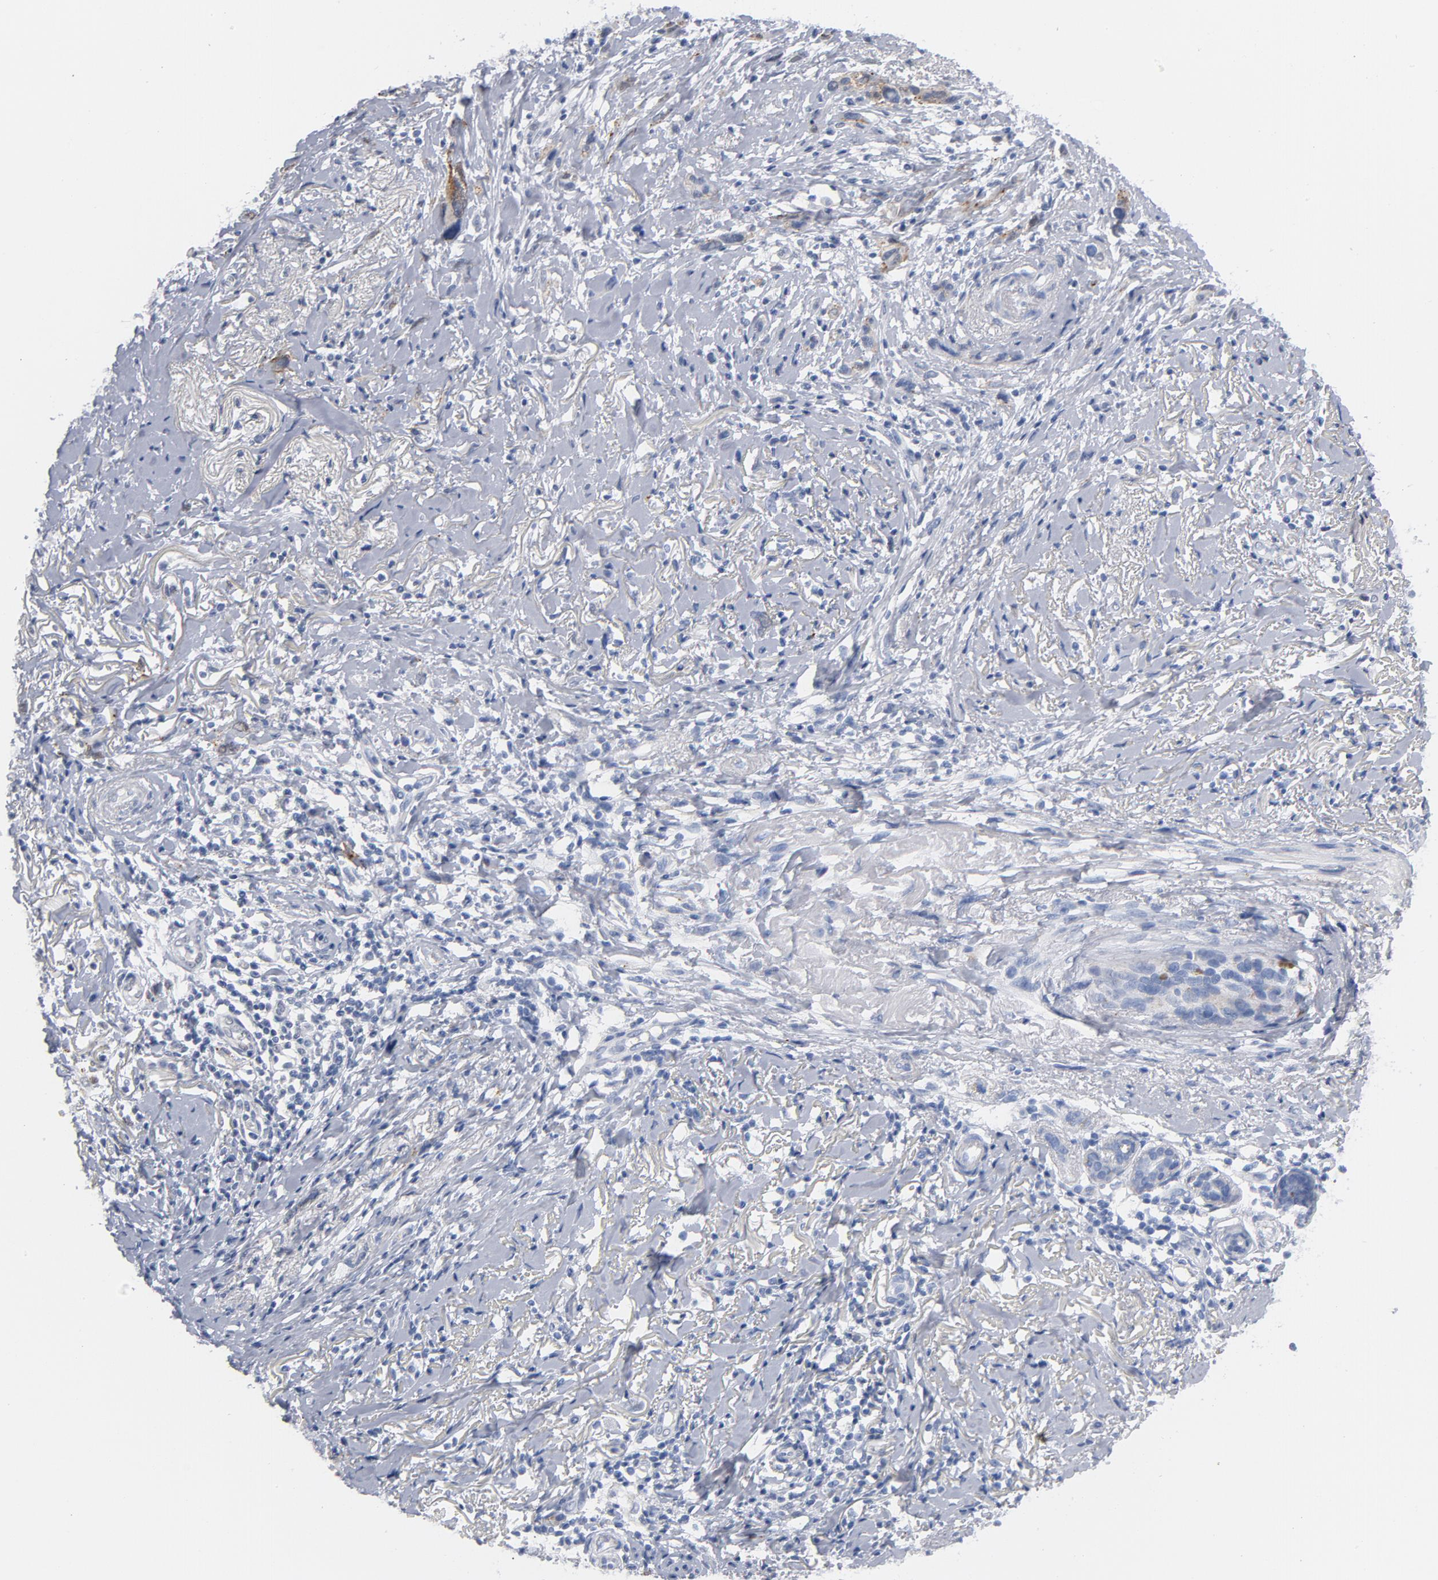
{"staining": {"intensity": "weak", "quantity": "<25%", "location": "cytoplasmic/membranous"}, "tissue": "melanoma", "cell_type": "Tumor cells", "image_type": "cancer", "snomed": [{"axis": "morphology", "description": "Malignant melanoma, NOS"}, {"axis": "topography", "description": "Skin"}], "caption": "This is an immunohistochemistry (IHC) micrograph of human malignant melanoma. There is no positivity in tumor cells.", "gene": "BAP1", "patient": {"sex": "male", "age": 91}}